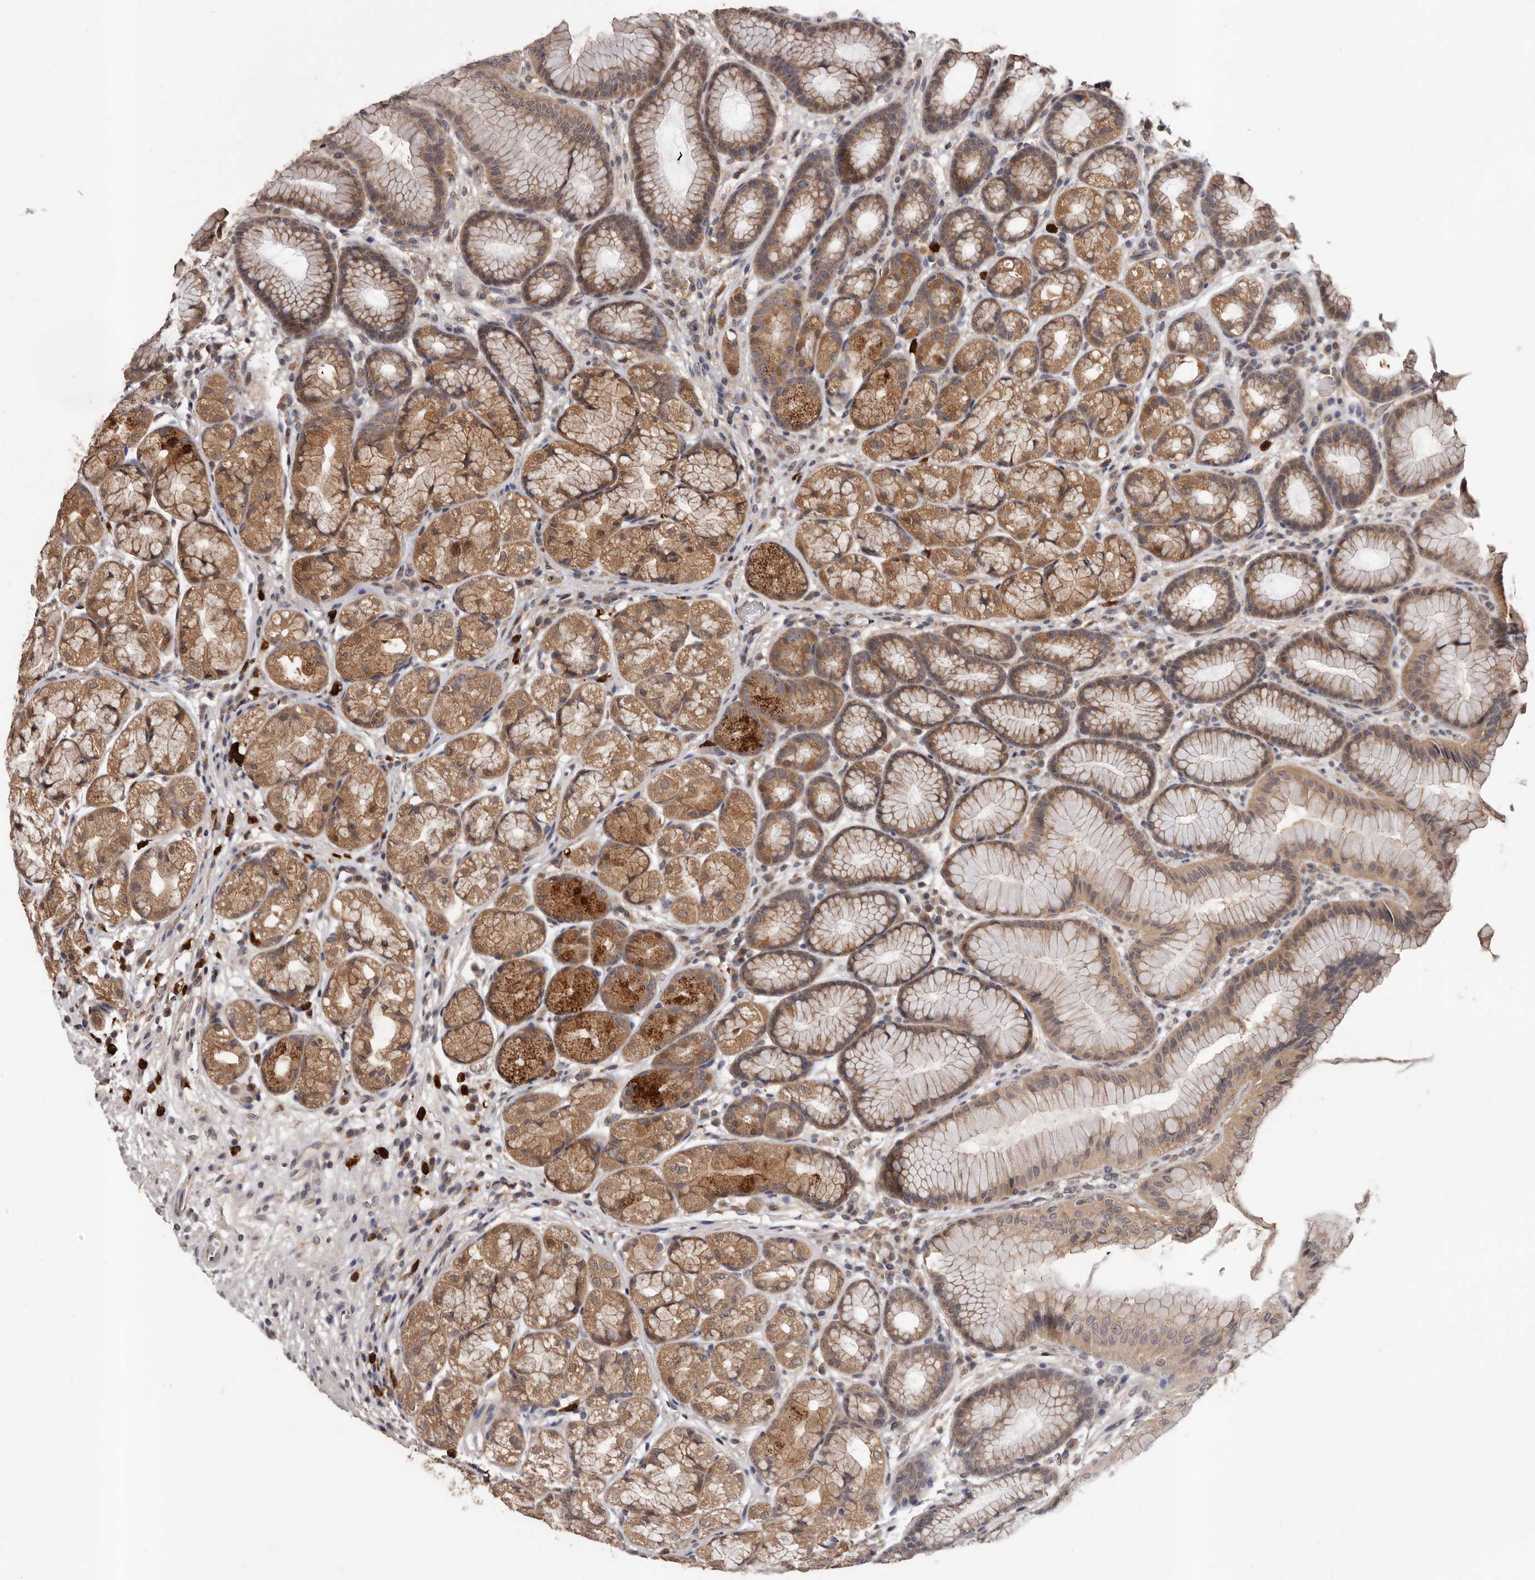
{"staining": {"intensity": "moderate", "quantity": ">75%", "location": "cytoplasmic/membranous"}, "tissue": "stomach", "cell_type": "Glandular cells", "image_type": "normal", "snomed": [{"axis": "morphology", "description": "Normal tissue, NOS"}, {"axis": "topography", "description": "Stomach"}], "caption": "Brown immunohistochemical staining in benign human stomach exhibits moderate cytoplasmic/membranous staining in approximately >75% of glandular cells. The staining is performed using DAB brown chromogen to label protein expression. The nuclei are counter-stained blue using hematoxylin.", "gene": "VPS37A", "patient": {"sex": "male", "age": 57}}